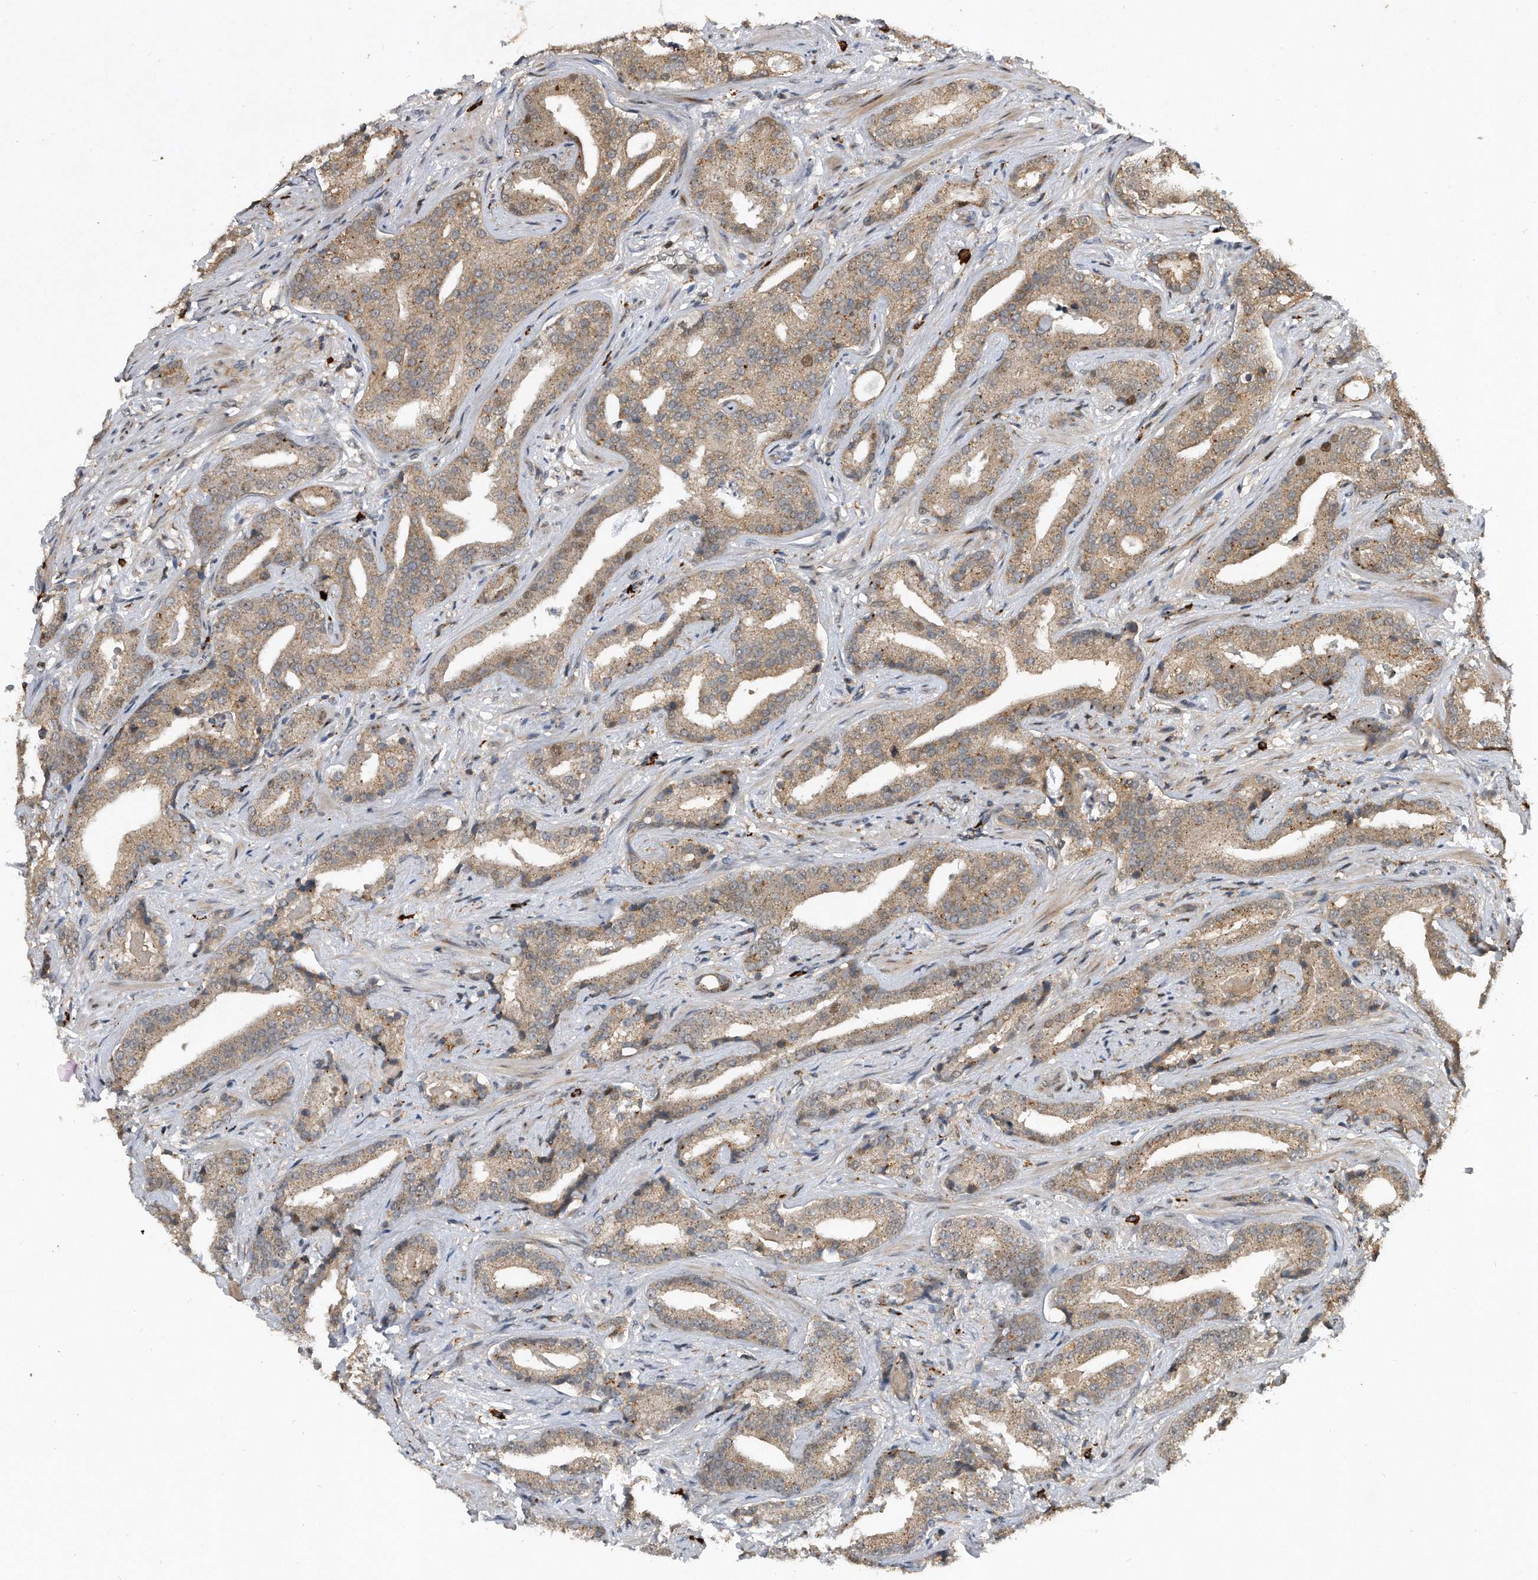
{"staining": {"intensity": "weak", "quantity": ">75%", "location": "cytoplasmic/membranous"}, "tissue": "prostate cancer", "cell_type": "Tumor cells", "image_type": "cancer", "snomed": [{"axis": "morphology", "description": "Adenocarcinoma, Low grade"}, {"axis": "topography", "description": "Prostate"}], "caption": "Prostate cancer (adenocarcinoma (low-grade)) stained with DAB IHC demonstrates low levels of weak cytoplasmic/membranous positivity in approximately >75% of tumor cells. (DAB (3,3'-diaminobenzidine) IHC with brightfield microscopy, high magnification).", "gene": "PGBD2", "patient": {"sex": "male", "age": 67}}